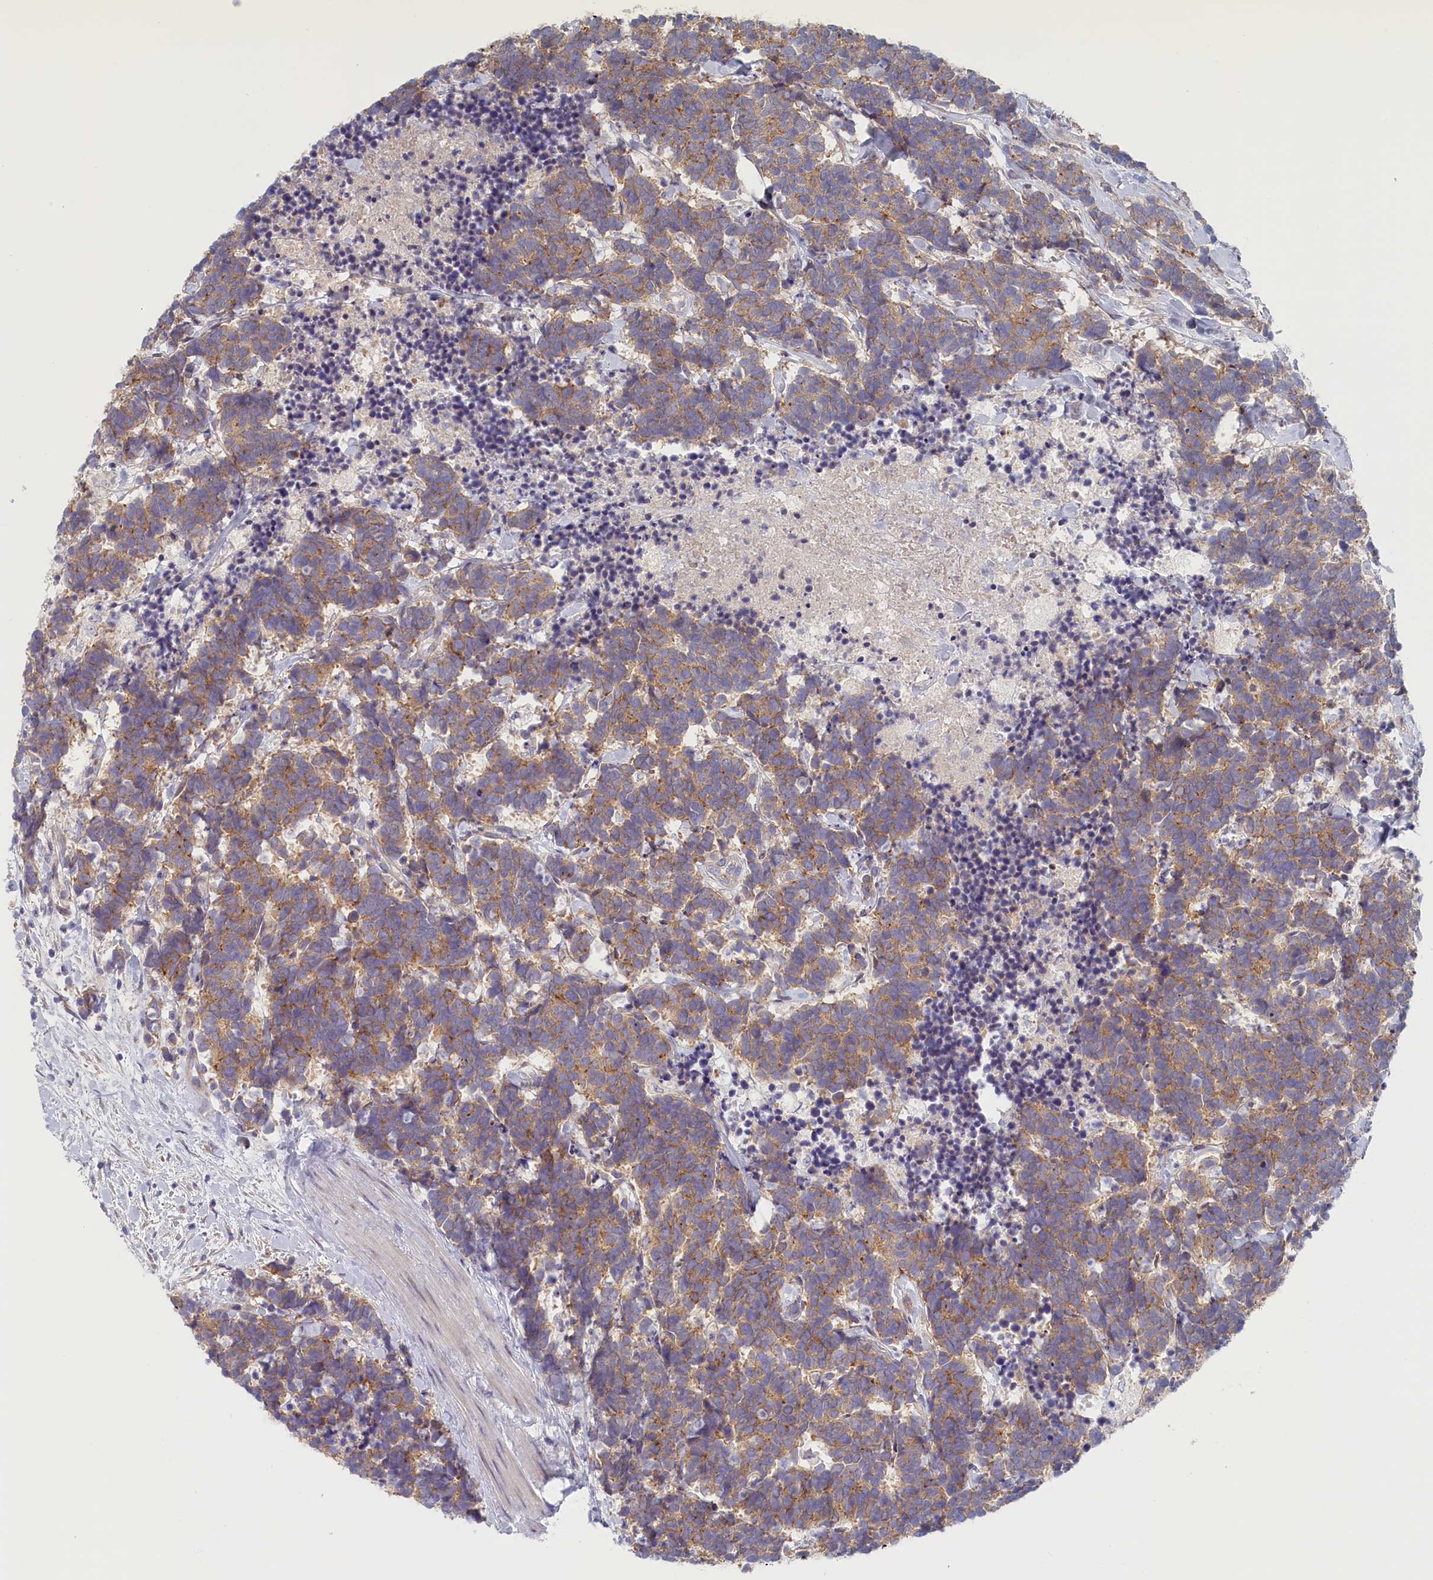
{"staining": {"intensity": "moderate", "quantity": ">75%", "location": "cytoplasmic/membranous"}, "tissue": "carcinoid", "cell_type": "Tumor cells", "image_type": "cancer", "snomed": [{"axis": "morphology", "description": "Carcinoma, NOS"}, {"axis": "morphology", "description": "Carcinoid, malignant, NOS"}, {"axis": "topography", "description": "Prostate"}], "caption": "Protein expression analysis of carcinoid (malignant) exhibits moderate cytoplasmic/membranous expression in about >75% of tumor cells.", "gene": "STX16", "patient": {"sex": "male", "age": 57}}